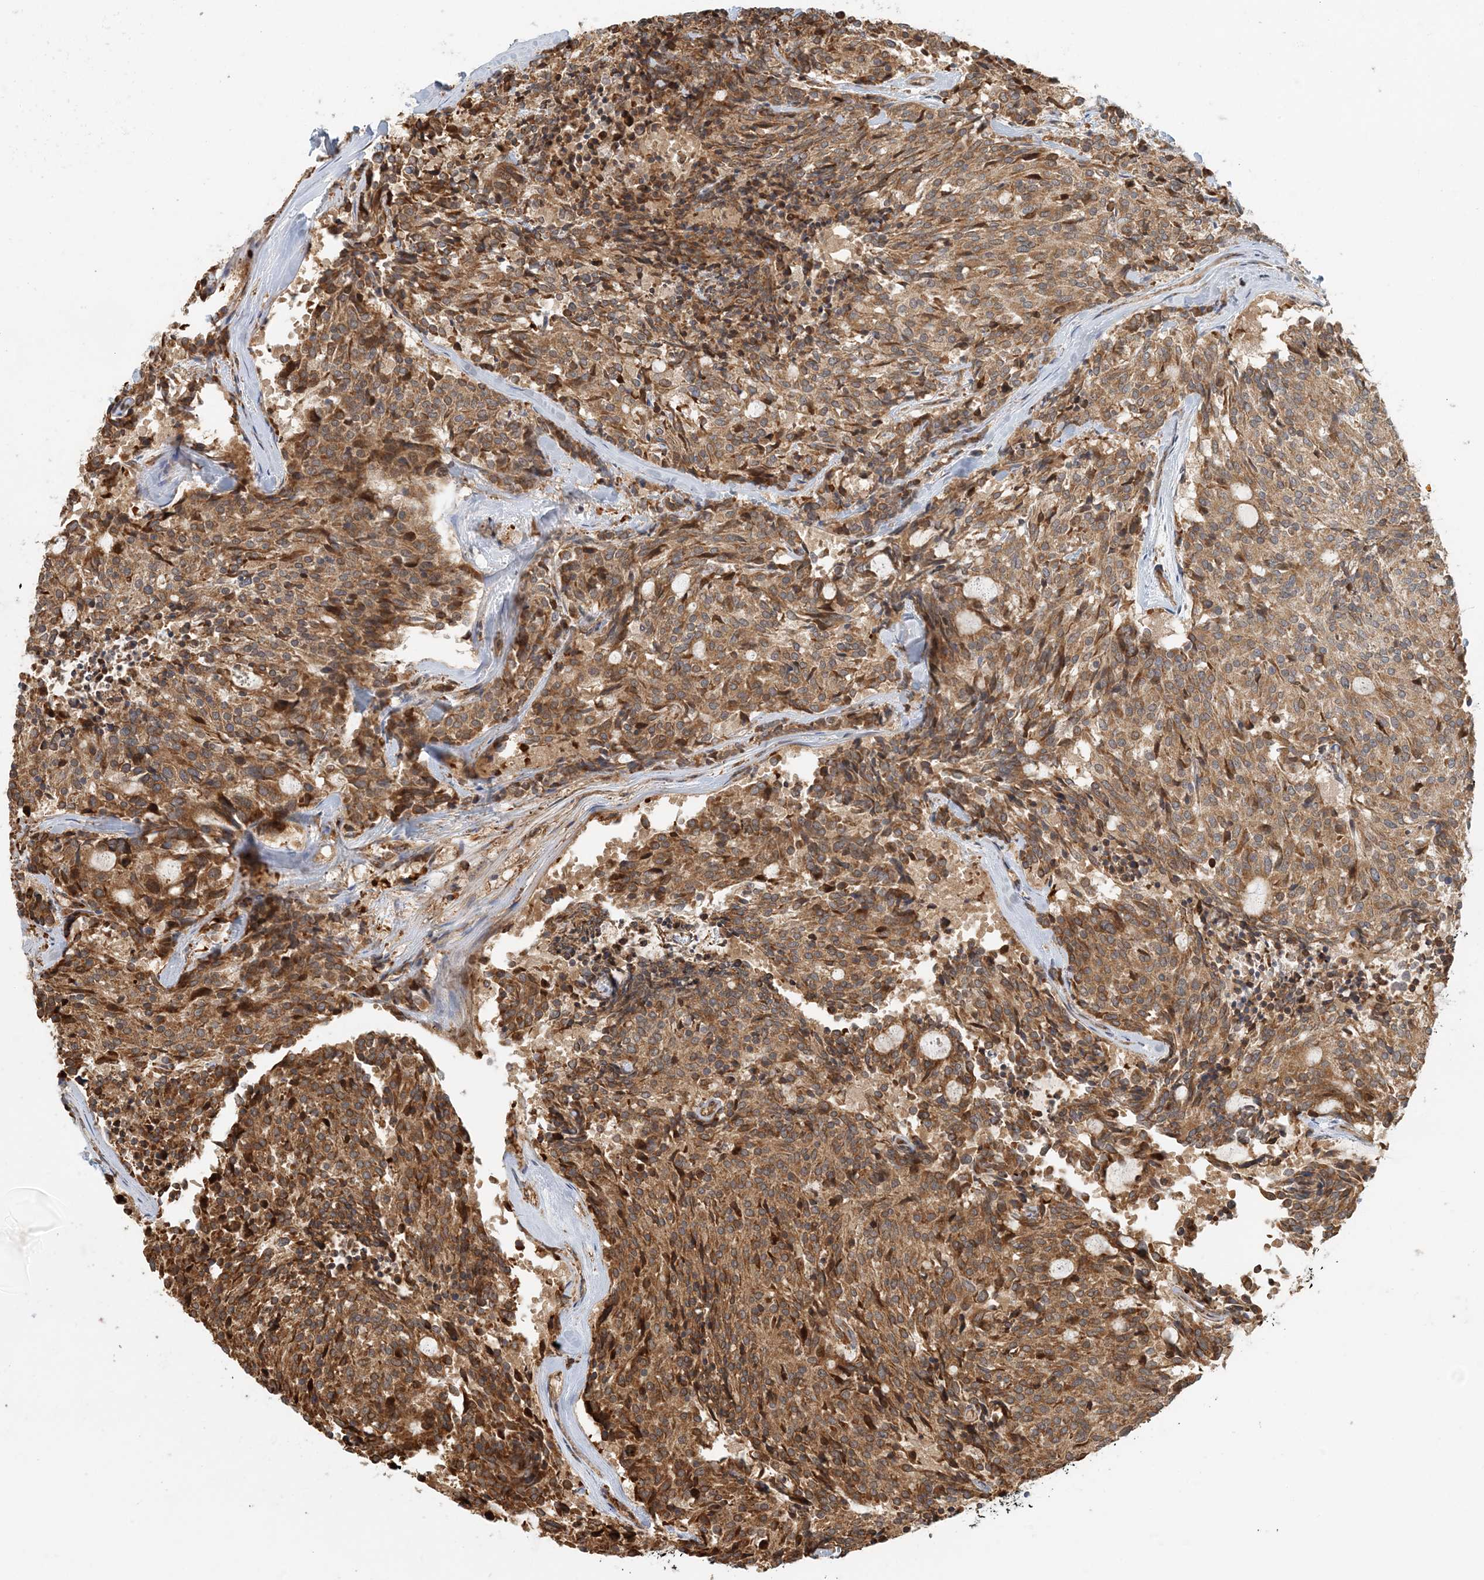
{"staining": {"intensity": "moderate", "quantity": ">75%", "location": "cytoplasmic/membranous"}, "tissue": "carcinoid", "cell_type": "Tumor cells", "image_type": "cancer", "snomed": [{"axis": "morphology", "description": "Carcinoid, malignant, NOS"}, {"axis": "topography", "description": "Pancreas"}], "caption": "Immunohistochemical staining of carcinoid (malignant) displays medium levels of moderate cytoplasmic/membranous positivity in about >75% of tumor cells.", "gene": "HNMT", "patient": {"sex": "female", "age": 54}}